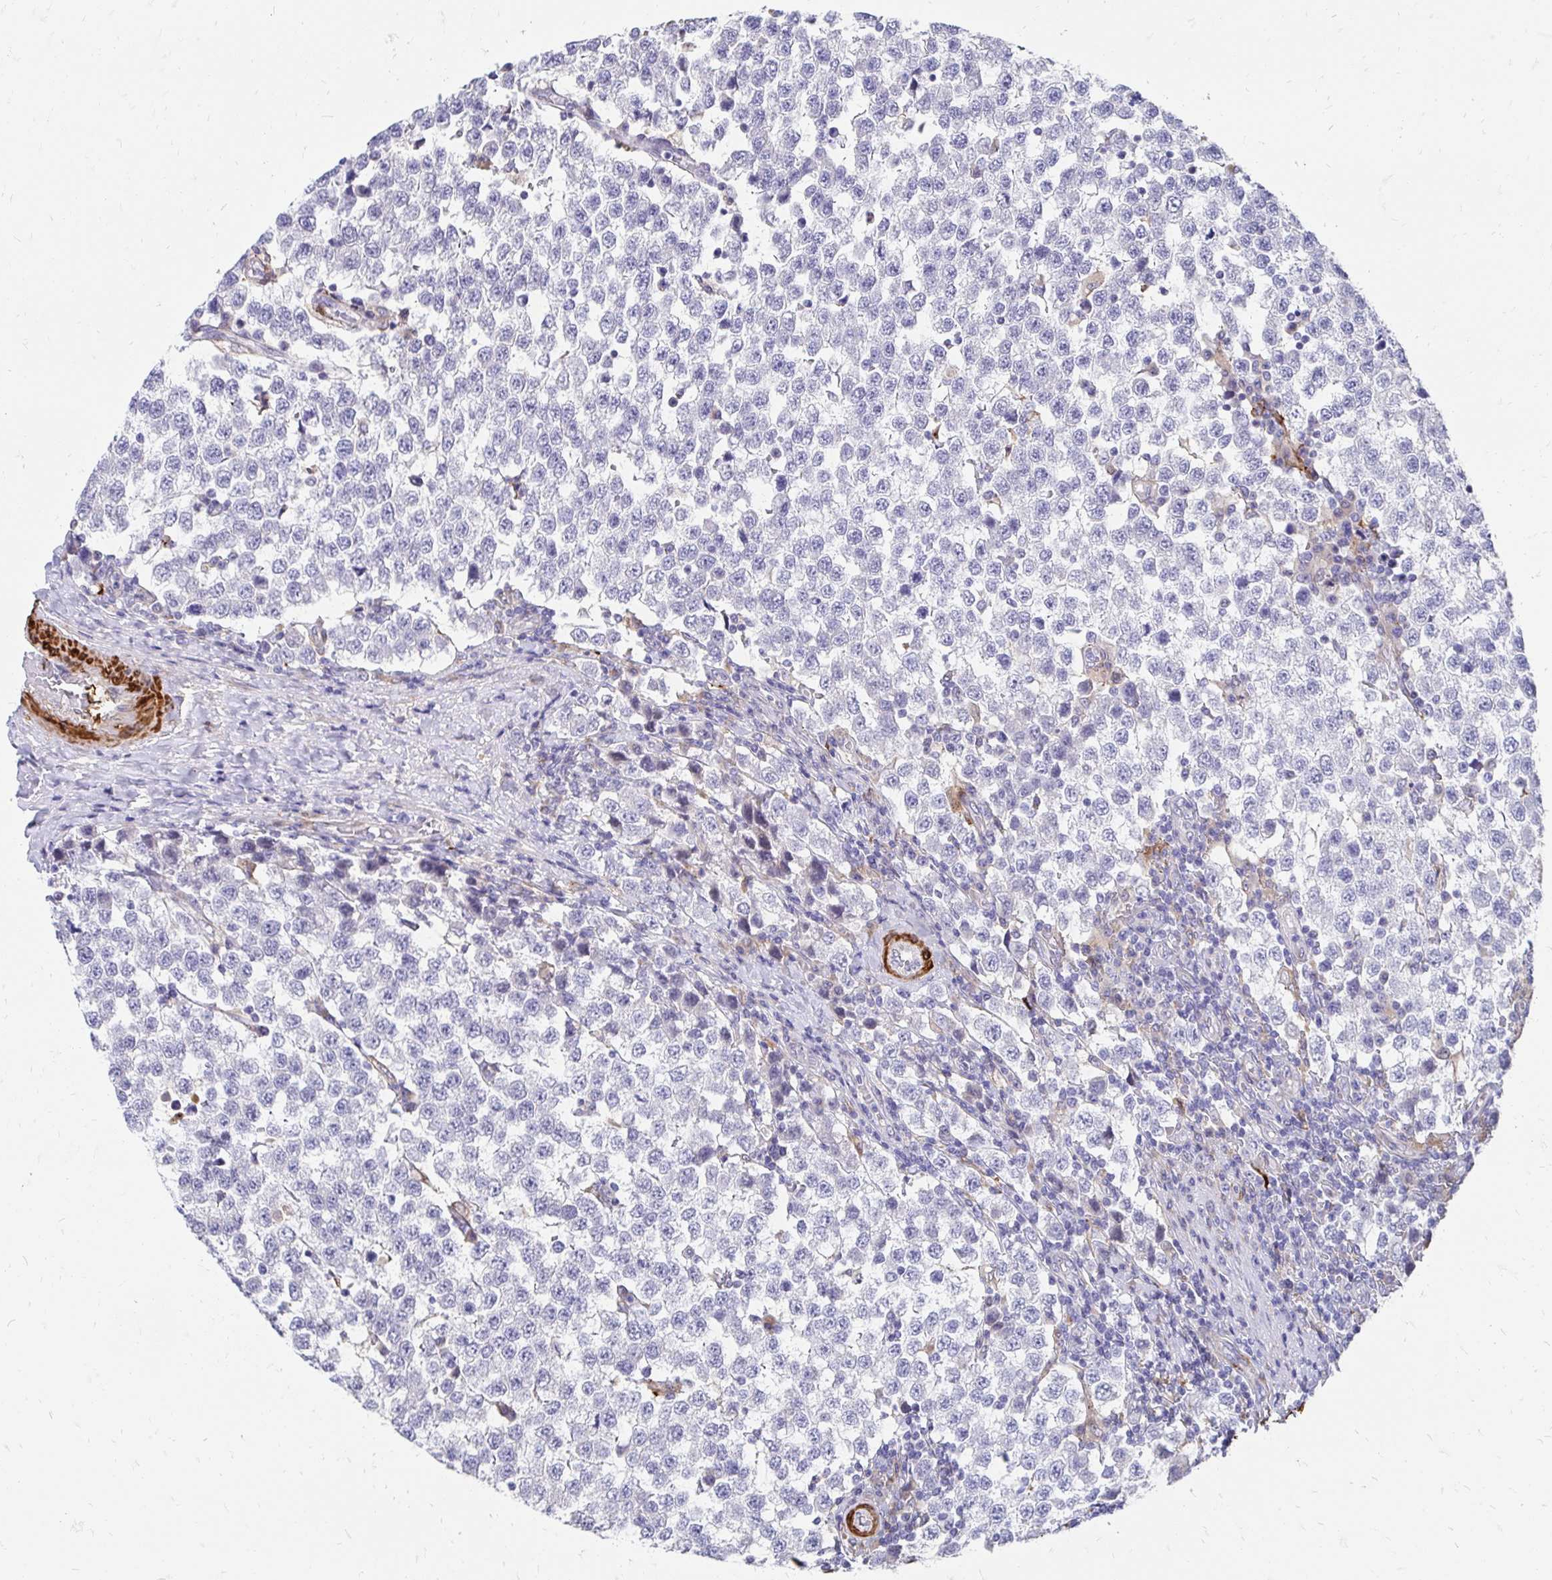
{"staining": {"intensity": "negative", "quantity": "none", "location": "none"}, "tissue": "testis cancer", "cell_type": "Tumor cells", "image_type": "cancer", "snomed": [{"axis": "morphology", "description": "Seminoma, NOS"}, {"axis": "topography", "description": "Testis"}], "caption": "Immunohistochemical staining of human testis seminoma demonstrates no significant staining in tumor cells.", "gene": "CDKL1", "patient": {"sex": "male", "age": 34}}